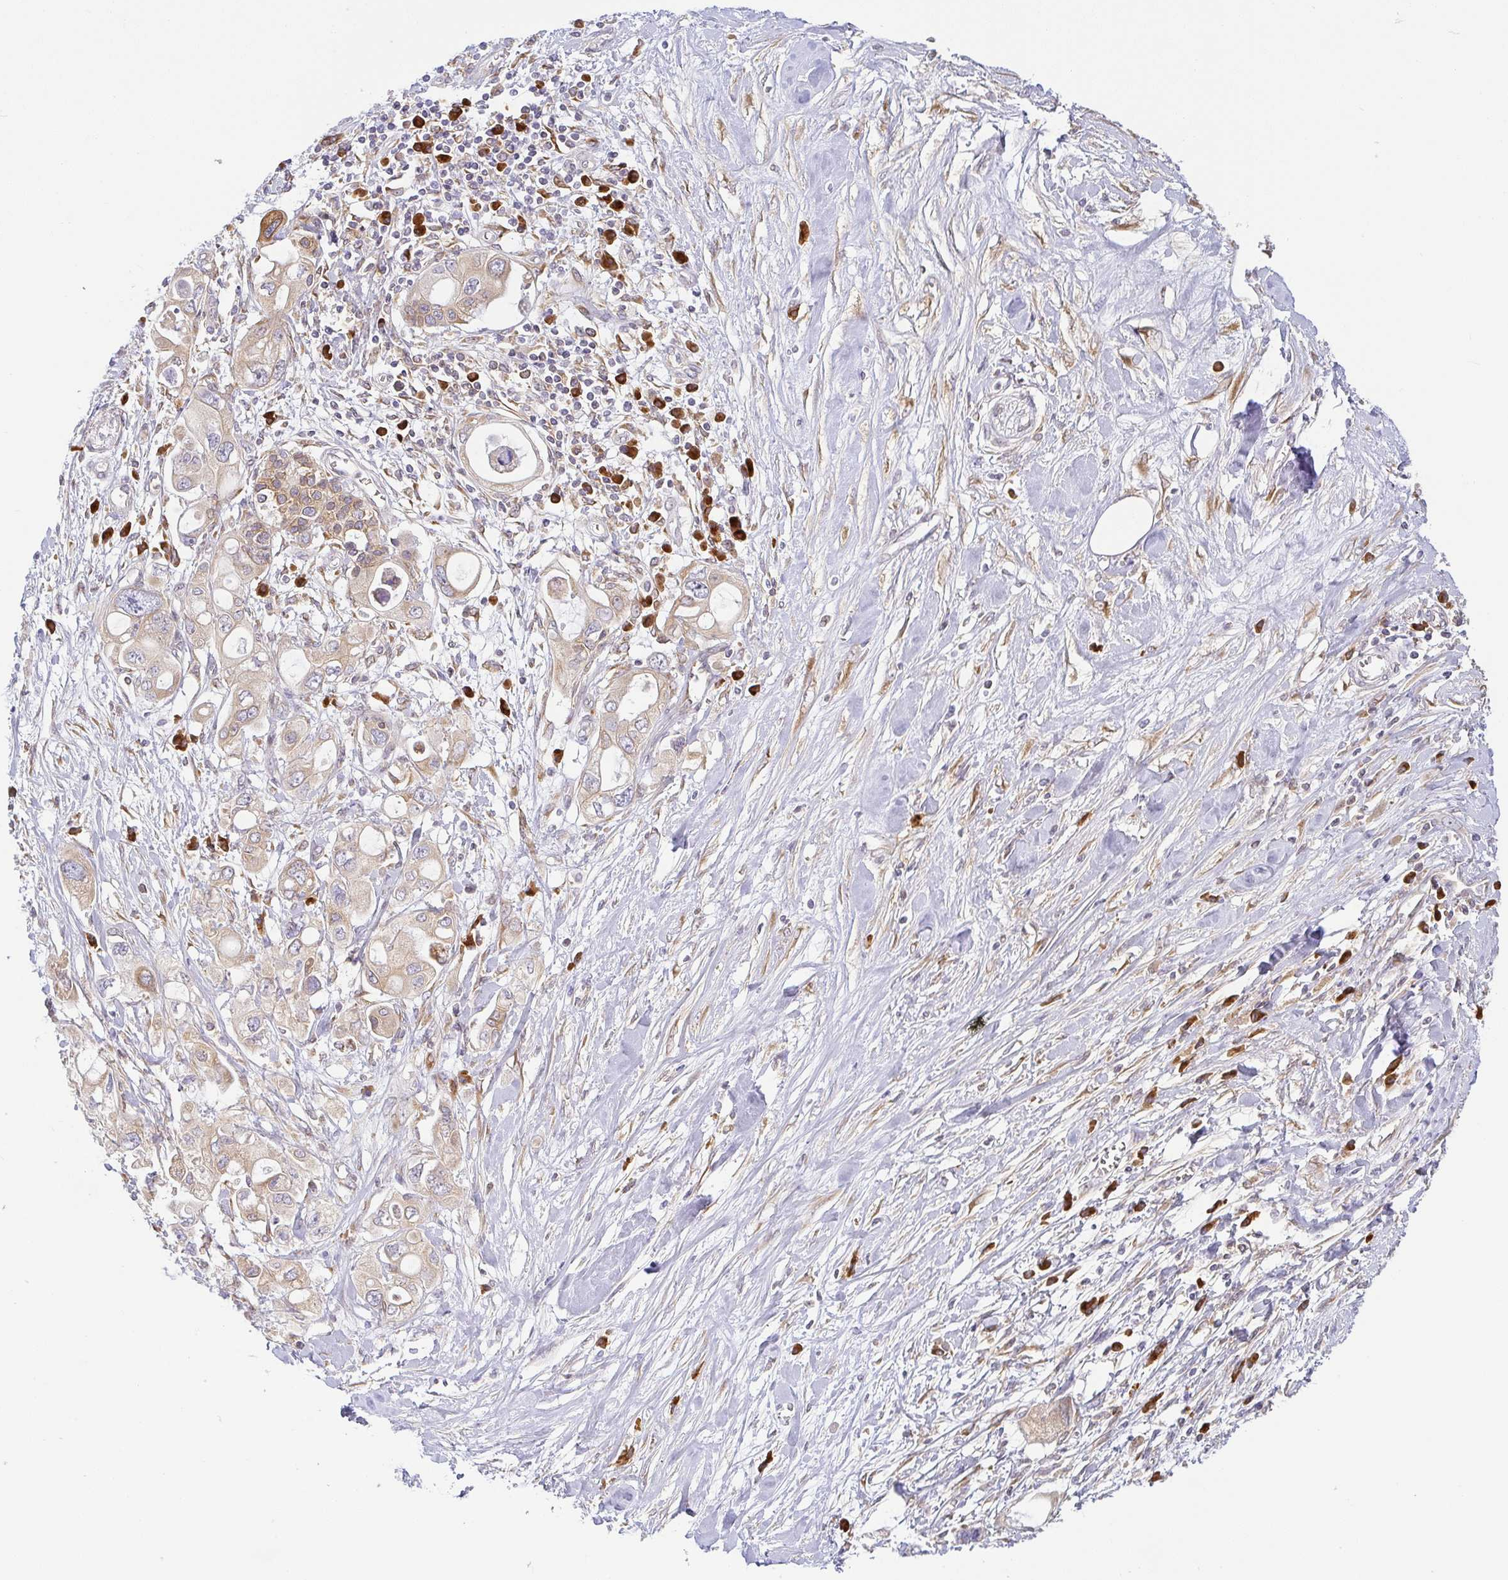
{"staining": {"intensity": "weak", "quantity": "25%-75%", "location": "cytoplasmic/membranous"}, "tissue": "pancreatic cancer", "cell_type": "Tumor cells", "image_type": "cancer", "snomed": [{"axis": "morphology", "description": "Adenocarcinoma, NOS"}, {"axis": "topography", "description": "Pancreas"}], "caption": "DAB immunohistochemical staining of human pancreatic adenocarcinoma shows weak cytoplasmic/membranous protein expression in about 25%-75% of tumor cells.", "gene": "DERL2", "patient": {"sex": "female", "age": 56}}